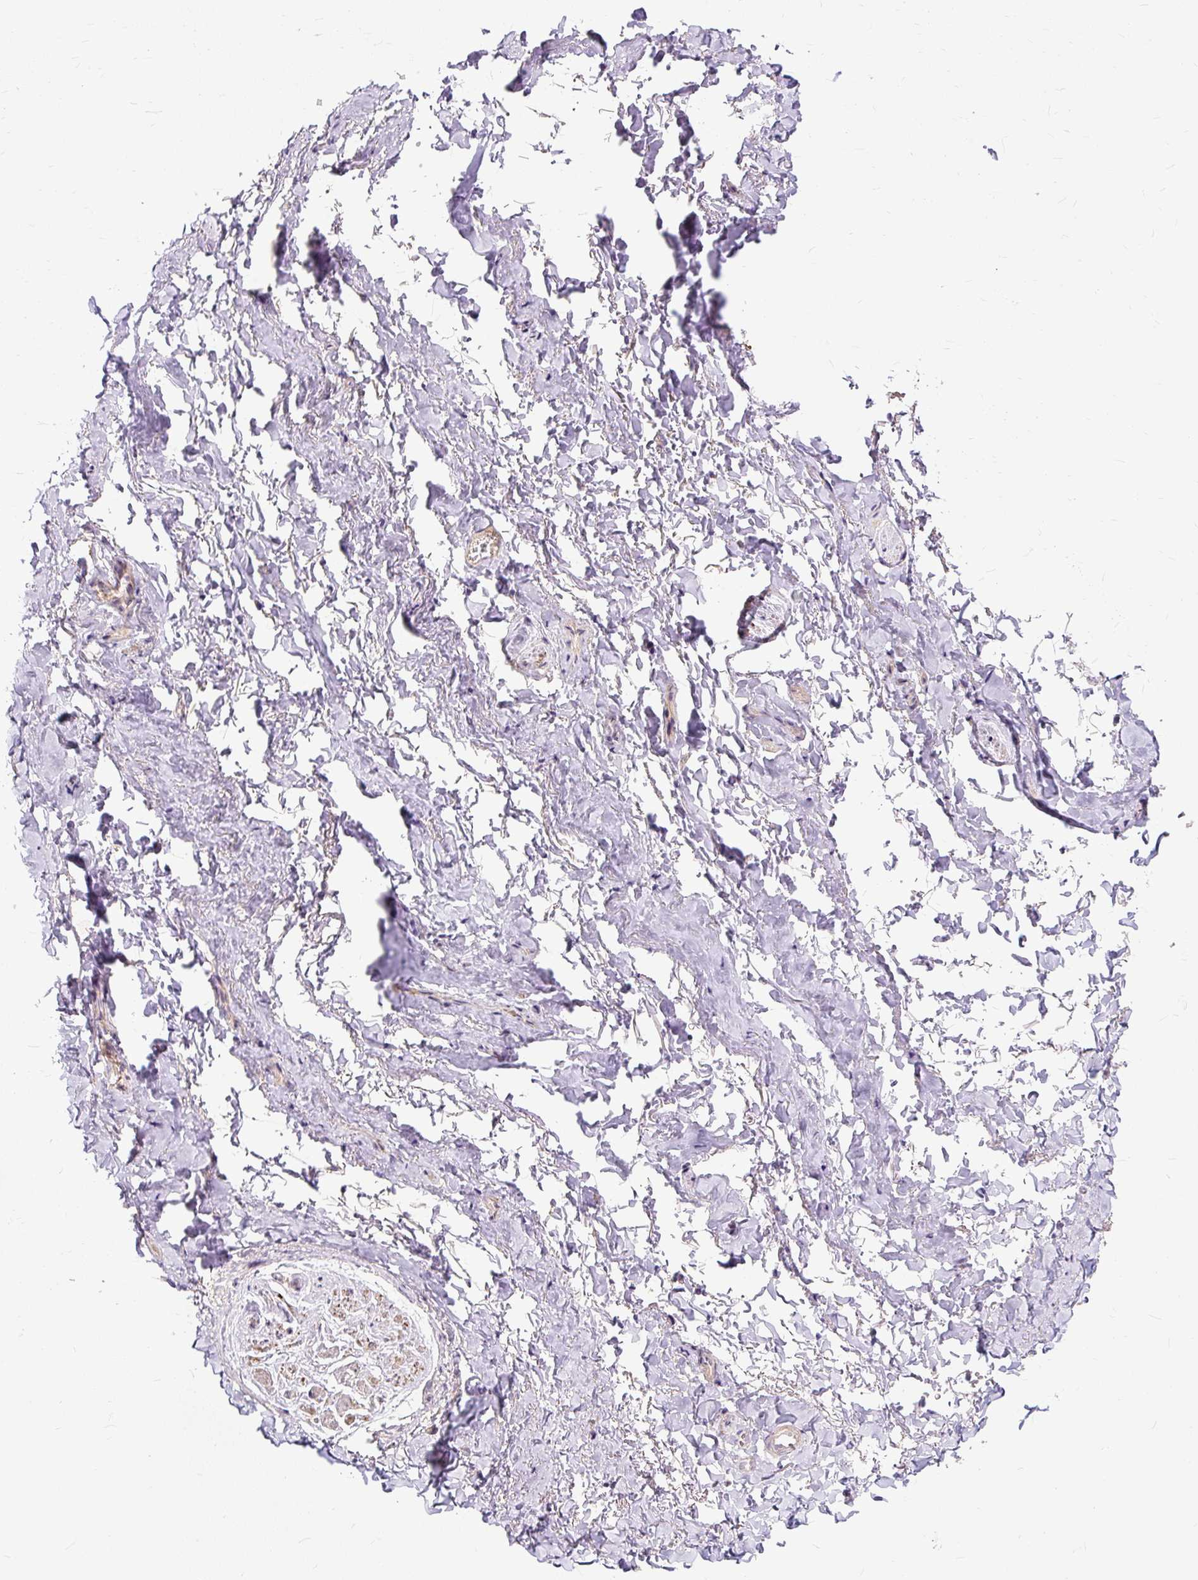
{"staining": {"intensity": "negative", "quantity": "none", "location": "none"}, "tissue": "adipose tissue", "cell_type": "Adipocytes", "image_type": "normal", "snomed": [{"axis": "morphology", "description": "Normal tissue, NOS"}, {"axis": "topography", "description": "Vulva"}, {"axis": "topography", "description": "Vagina"}, {"axis": "topography", "description": "Peripheral nerve tissue"}], "caption": "Human adipose tissue stained for a protein using IHC displays no positivity in adipocytes.", "gene": "TSPAN8", "patient": {"sex": "female", "age": 66}}